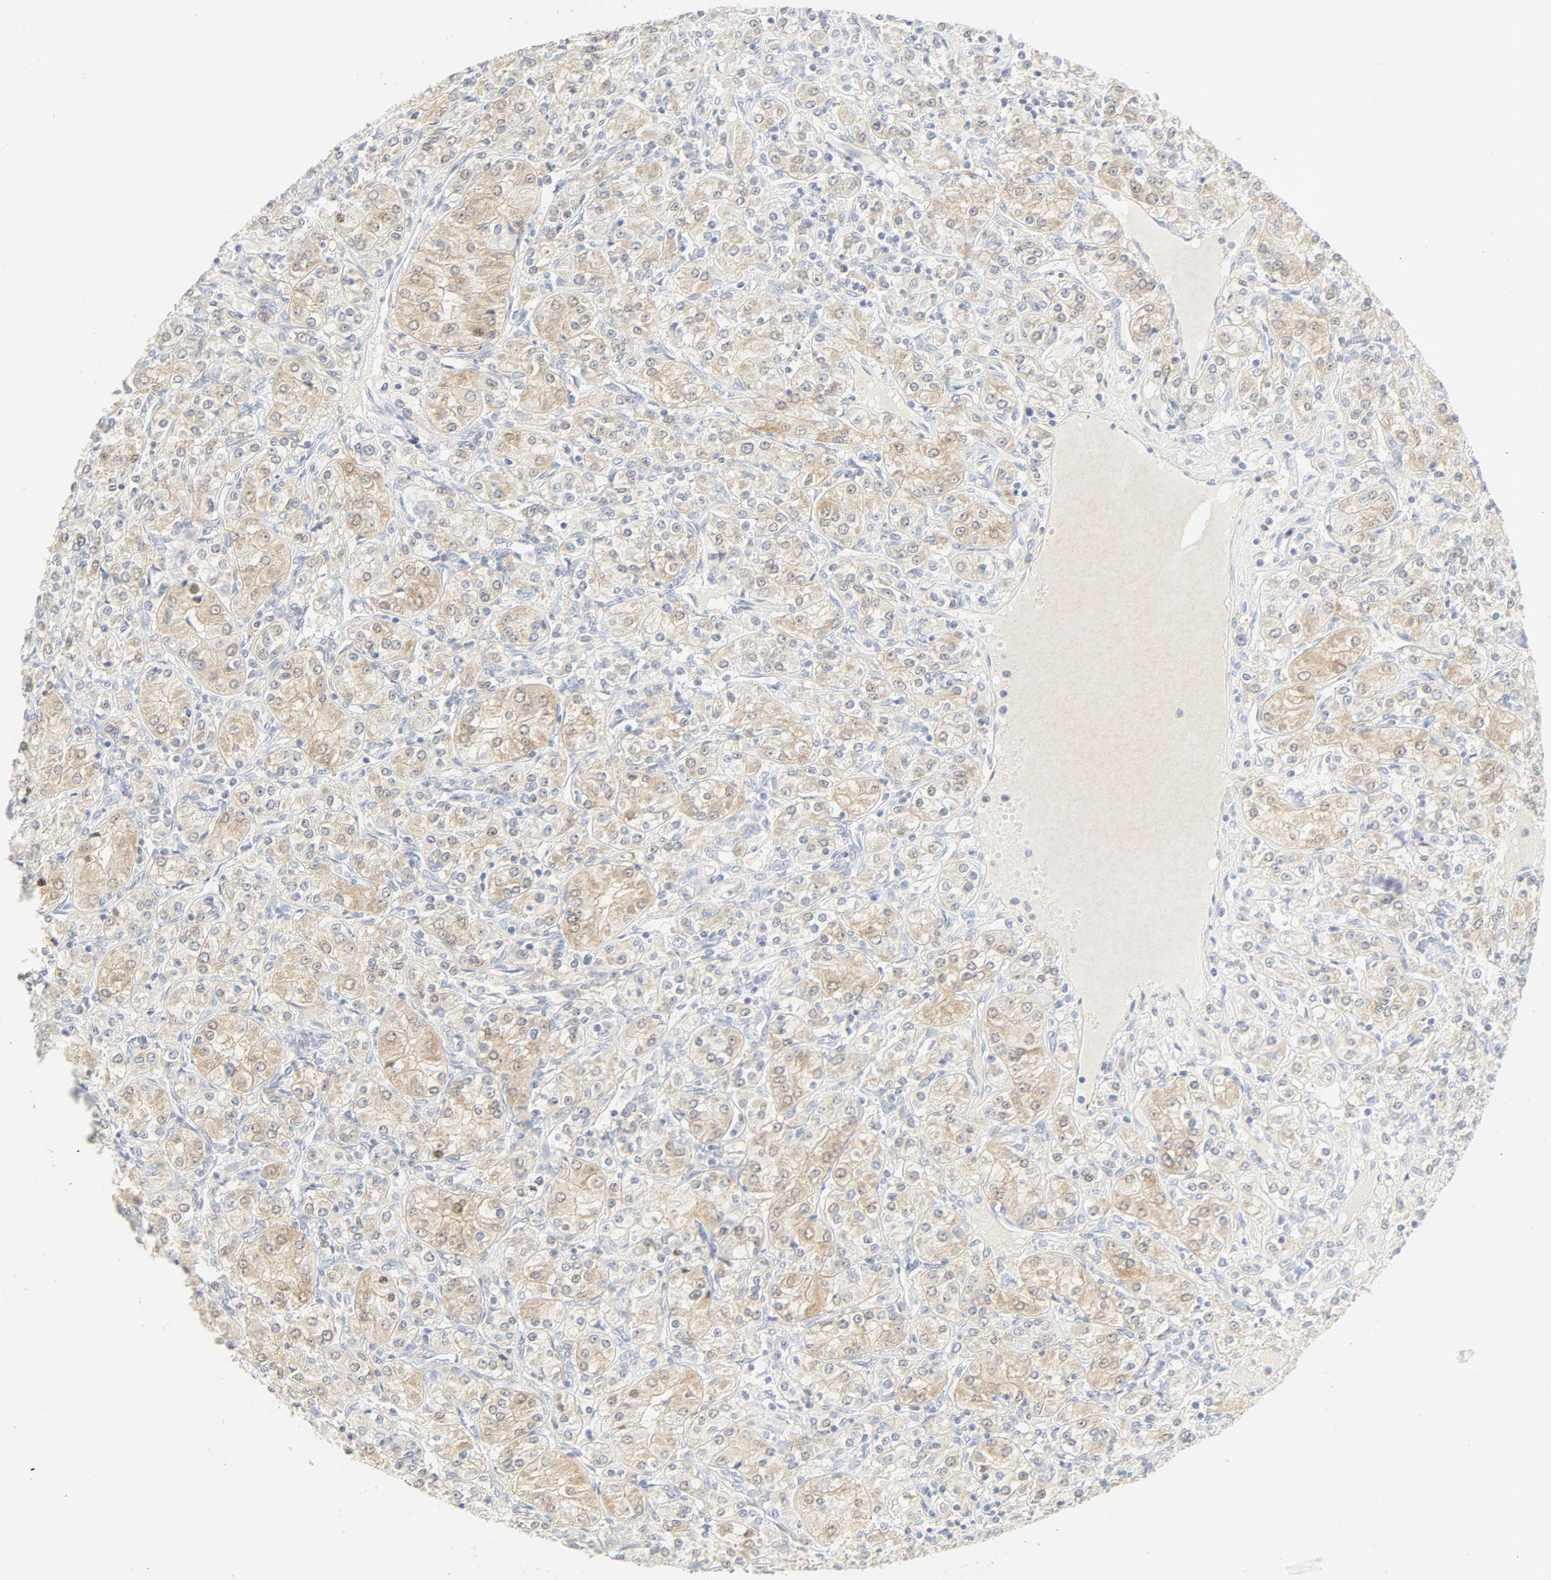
{"staining": {"intensity": "moderate", "quantity": ">75%", "location": "cytoplasmic/membranous"}, "tissue": "renal cancer", "cell_type": "Tumor cells", "image_type": "cancer", "snomed": [{"axis": "morphology", "description": "Adenocarcinoma, NOS"}, {"axis": "topography", "description": "Kidney"}], "caption": "Adenocarcinoma (renal) was stained to show a protein in brown. There is medium levels of moderate cytoplasmic/membranous expression in approximately >75% of tumor cells.", "gene": "PGM1", "patient": {"sex": "male", "age": 77}}